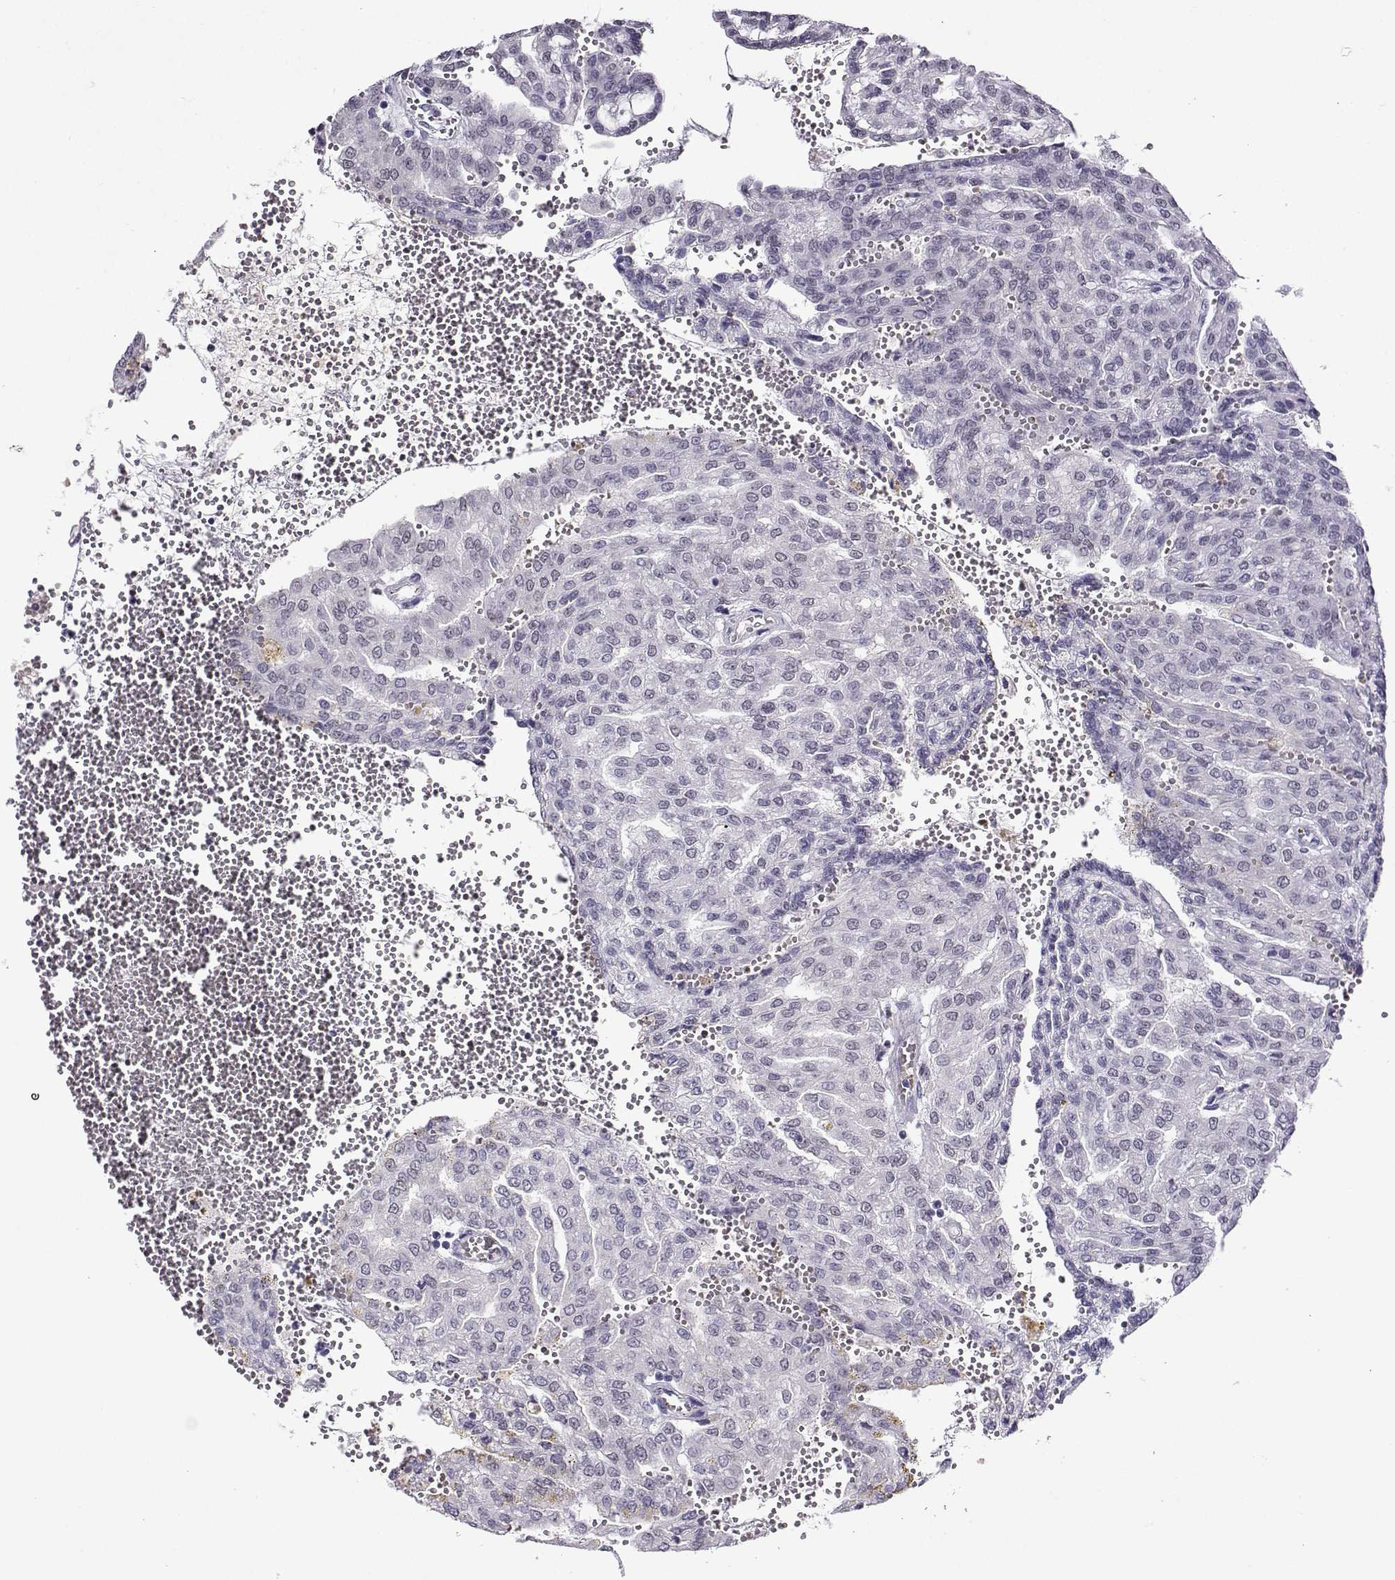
{"staining": {"intensity": "negative", "quantity": "none", "location": "none"}, "tissue": "renal cancer", "cell_type": "Tumor cells", "image_type": "cancer", "snomed": [{"axis": "morphology", "description": "Adenocarcinoma, NOS"}, {"axis": "topography", "description": "Kidney"}], "caption": "High power microscopy image of an immunohistochemistry micrograph of renal adenocarcinoma, revealing no significant positivity in tumor cells.", "gene": "LRFN2", "patient": {"sex": "male", "age": 63}}